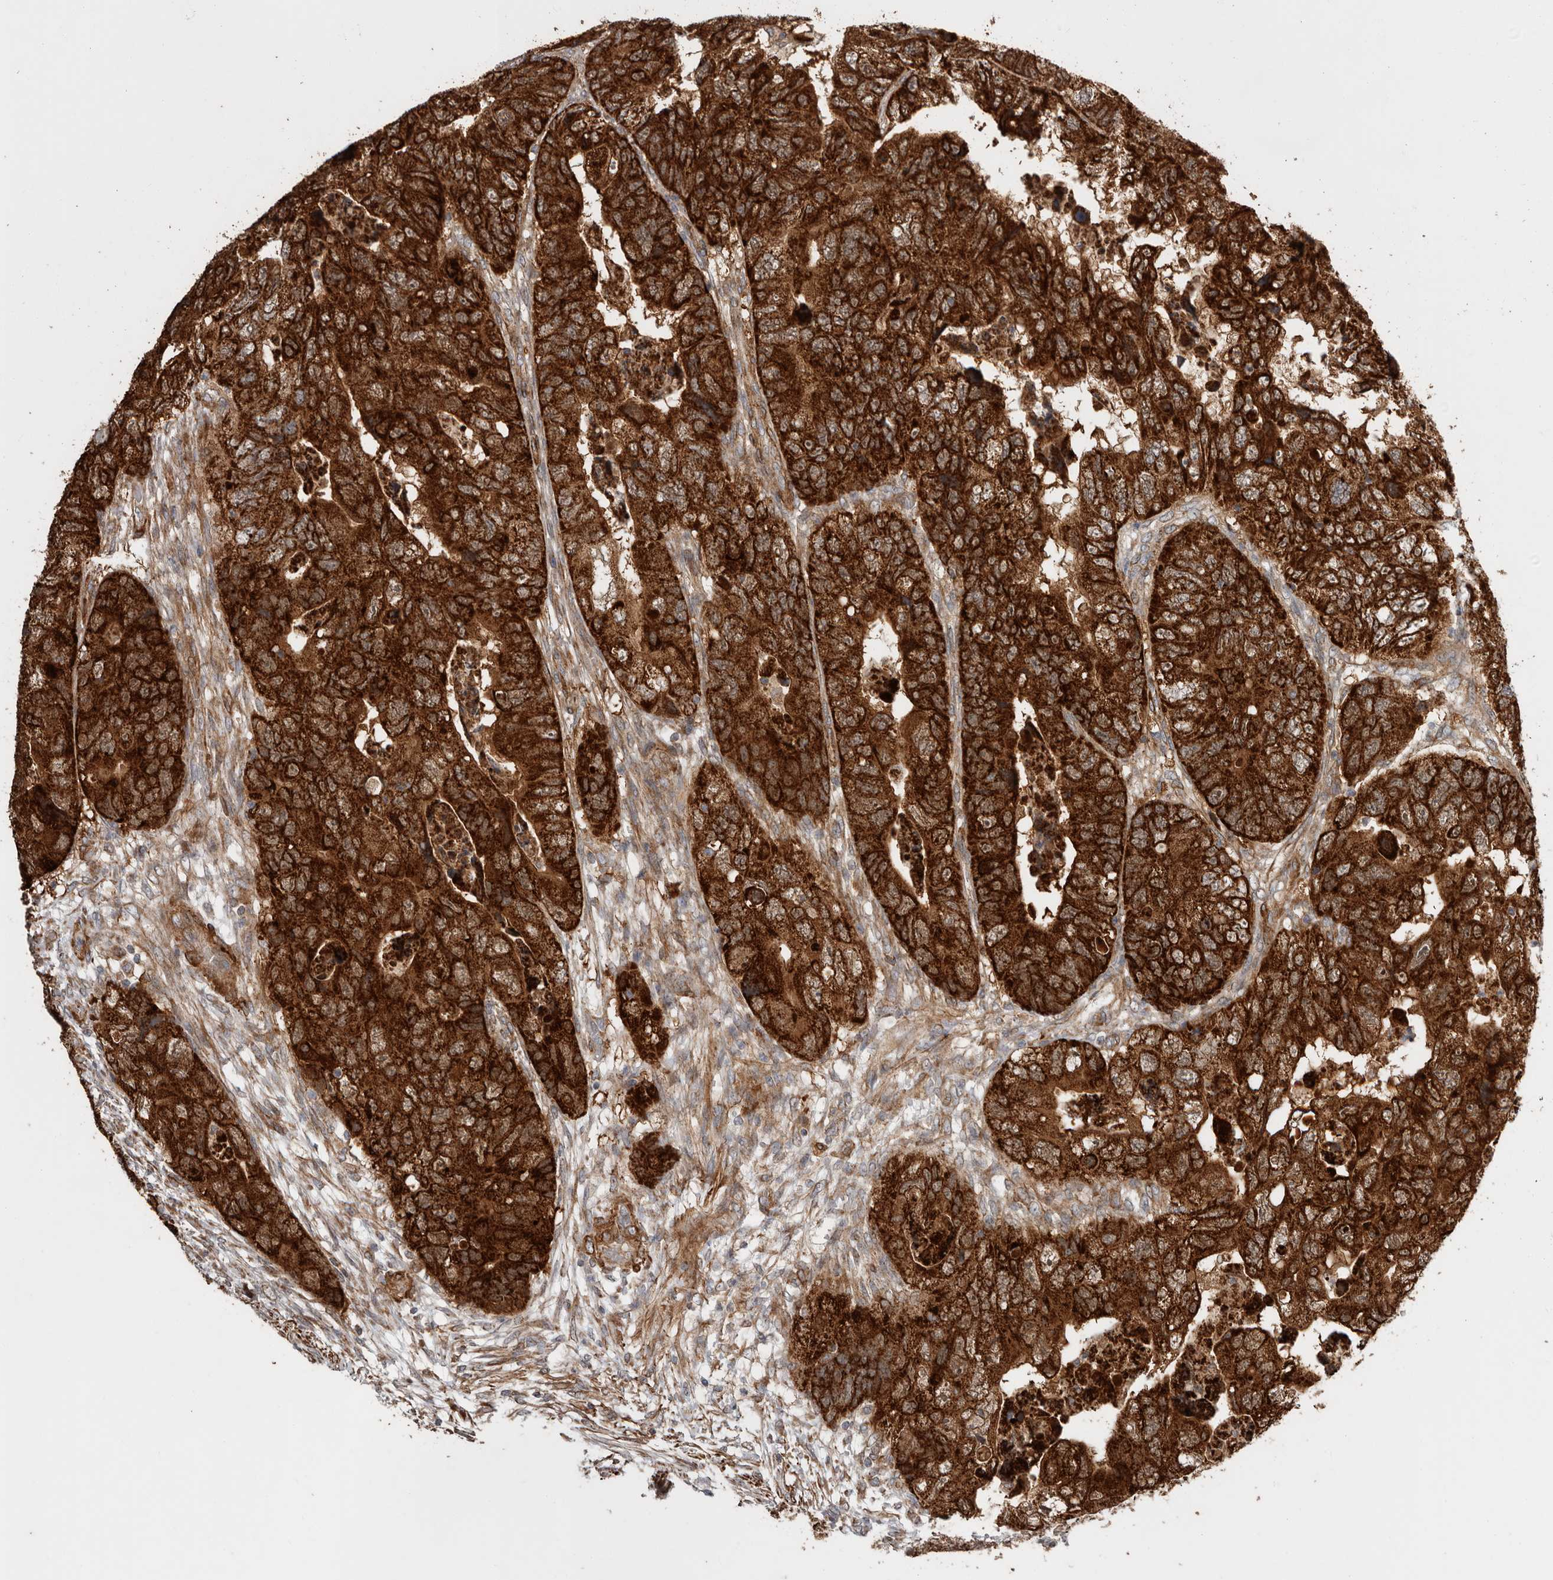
{"staining": {"intensity": "strong", "quantity": ">75%", "location": "cytoplasmic/membranous,nuclear"}, "tissue": "colorectal cancer", "cell_type": "Tumor cells", "image_type": "cancer", "snomed": [{"axis": "morphology", "description": "Adenocarcinoma, NOS"}, {"axis": "topography", "description": "Rectum"}], "caption": "Immunohistochemical staining of colorectal cancer demonstrates high levels of strong cytoplasmic/membranous and nuclear protein staining in about >75% of tumor cells.", "gene": "PROKR1", "patient": {"sex": "male", "age": 63}}